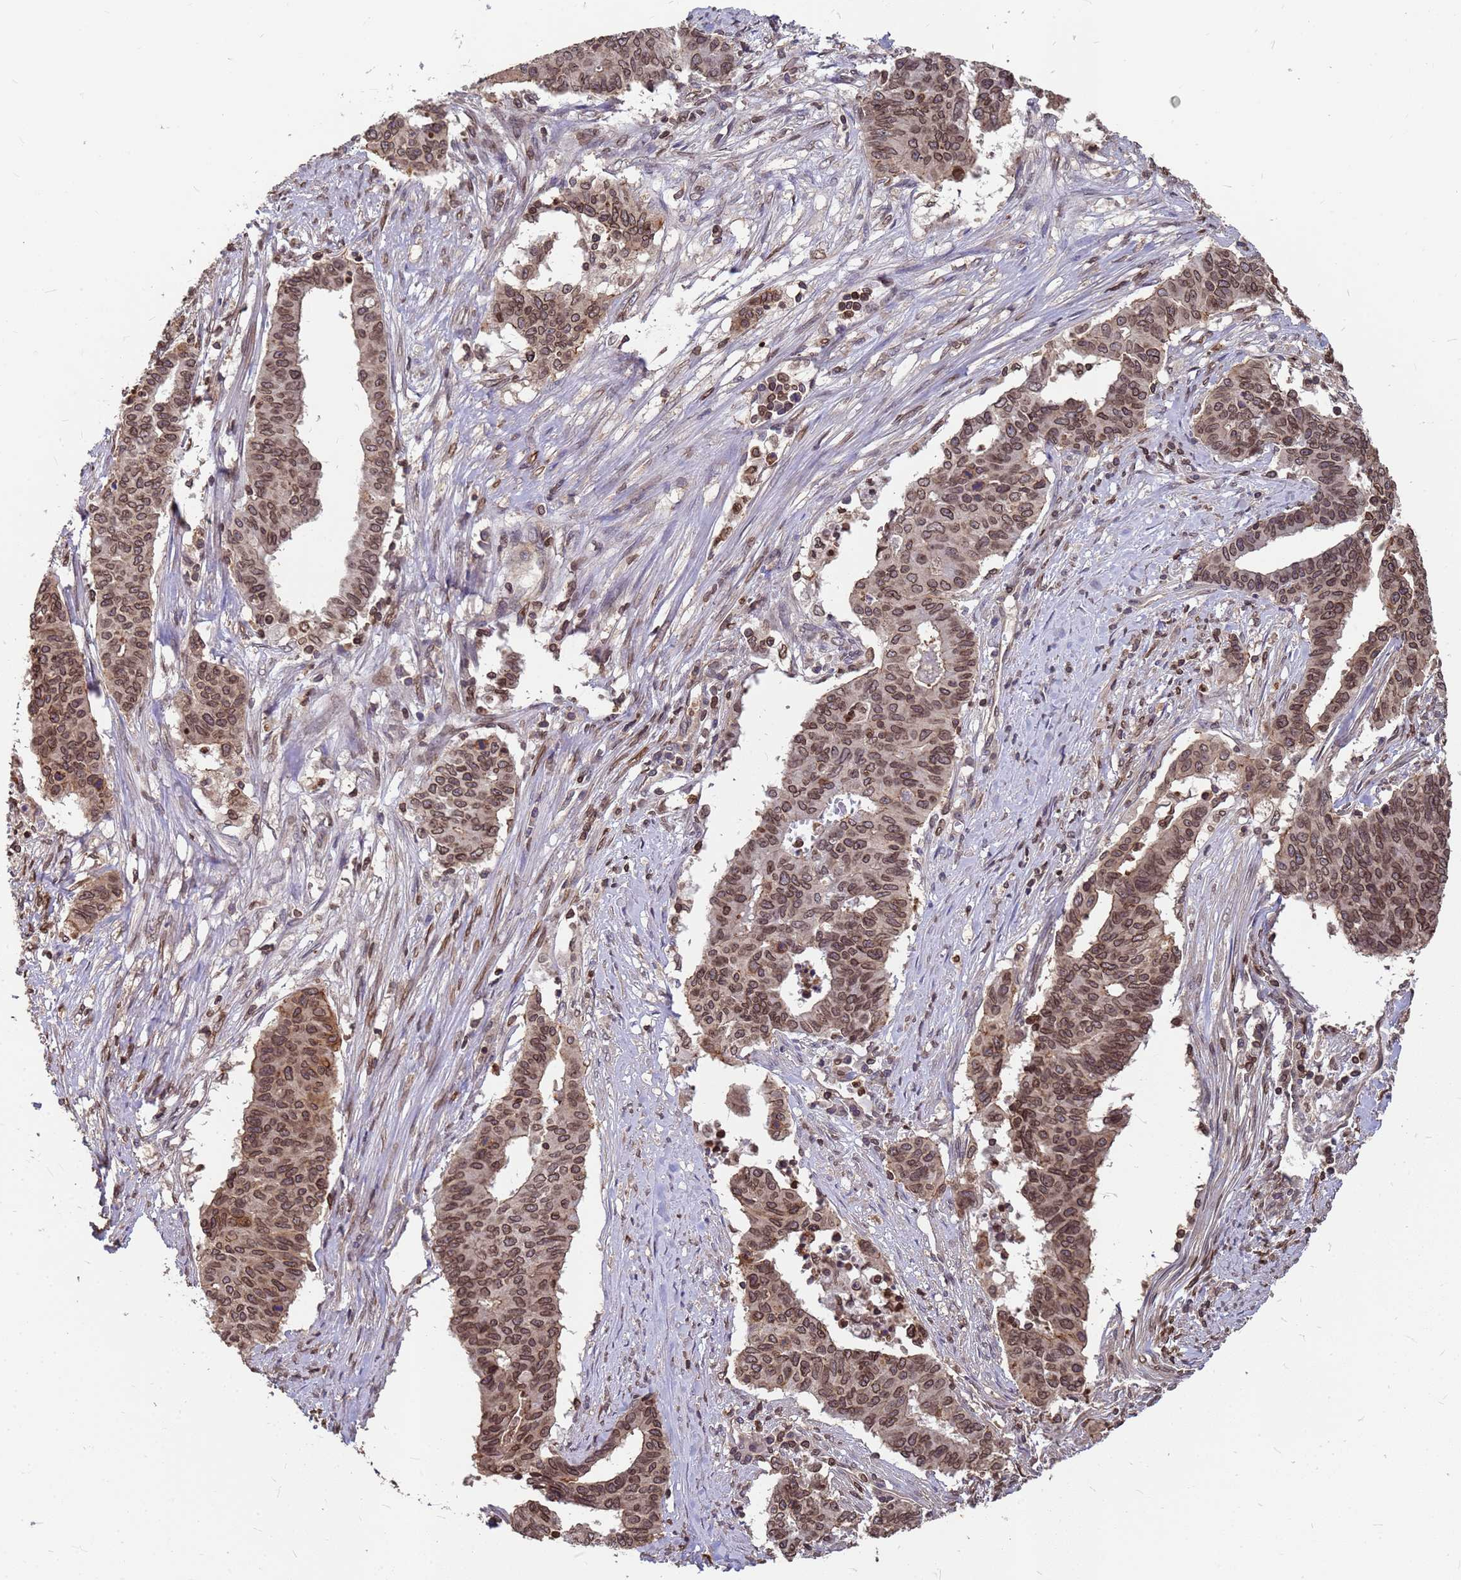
{"staining": {"intensity": "strong", "quantity": ">75%", "location": "cytoplasmic/membranous,nuclear"}, "tissue": "endometrial cancer", "cell_type": "Tumor cells", "image_type": "cancer", "snomed": [{"axis": "morphology", "description": "Adenocarcinoma, NOS"}, {"axis": "topography", "description": "Endometrium"}], "caption": "Endometrial cancer stained with DAB IHC exhibits high levels of strong cytoplasmic/membranous and nuclear staining in approximately >75% of tumor cells. The protein is shown in brown color, while the nuclei are stained blue.", "gene": "C1orf35", "patient": {"sex": "female", "age": 59}}